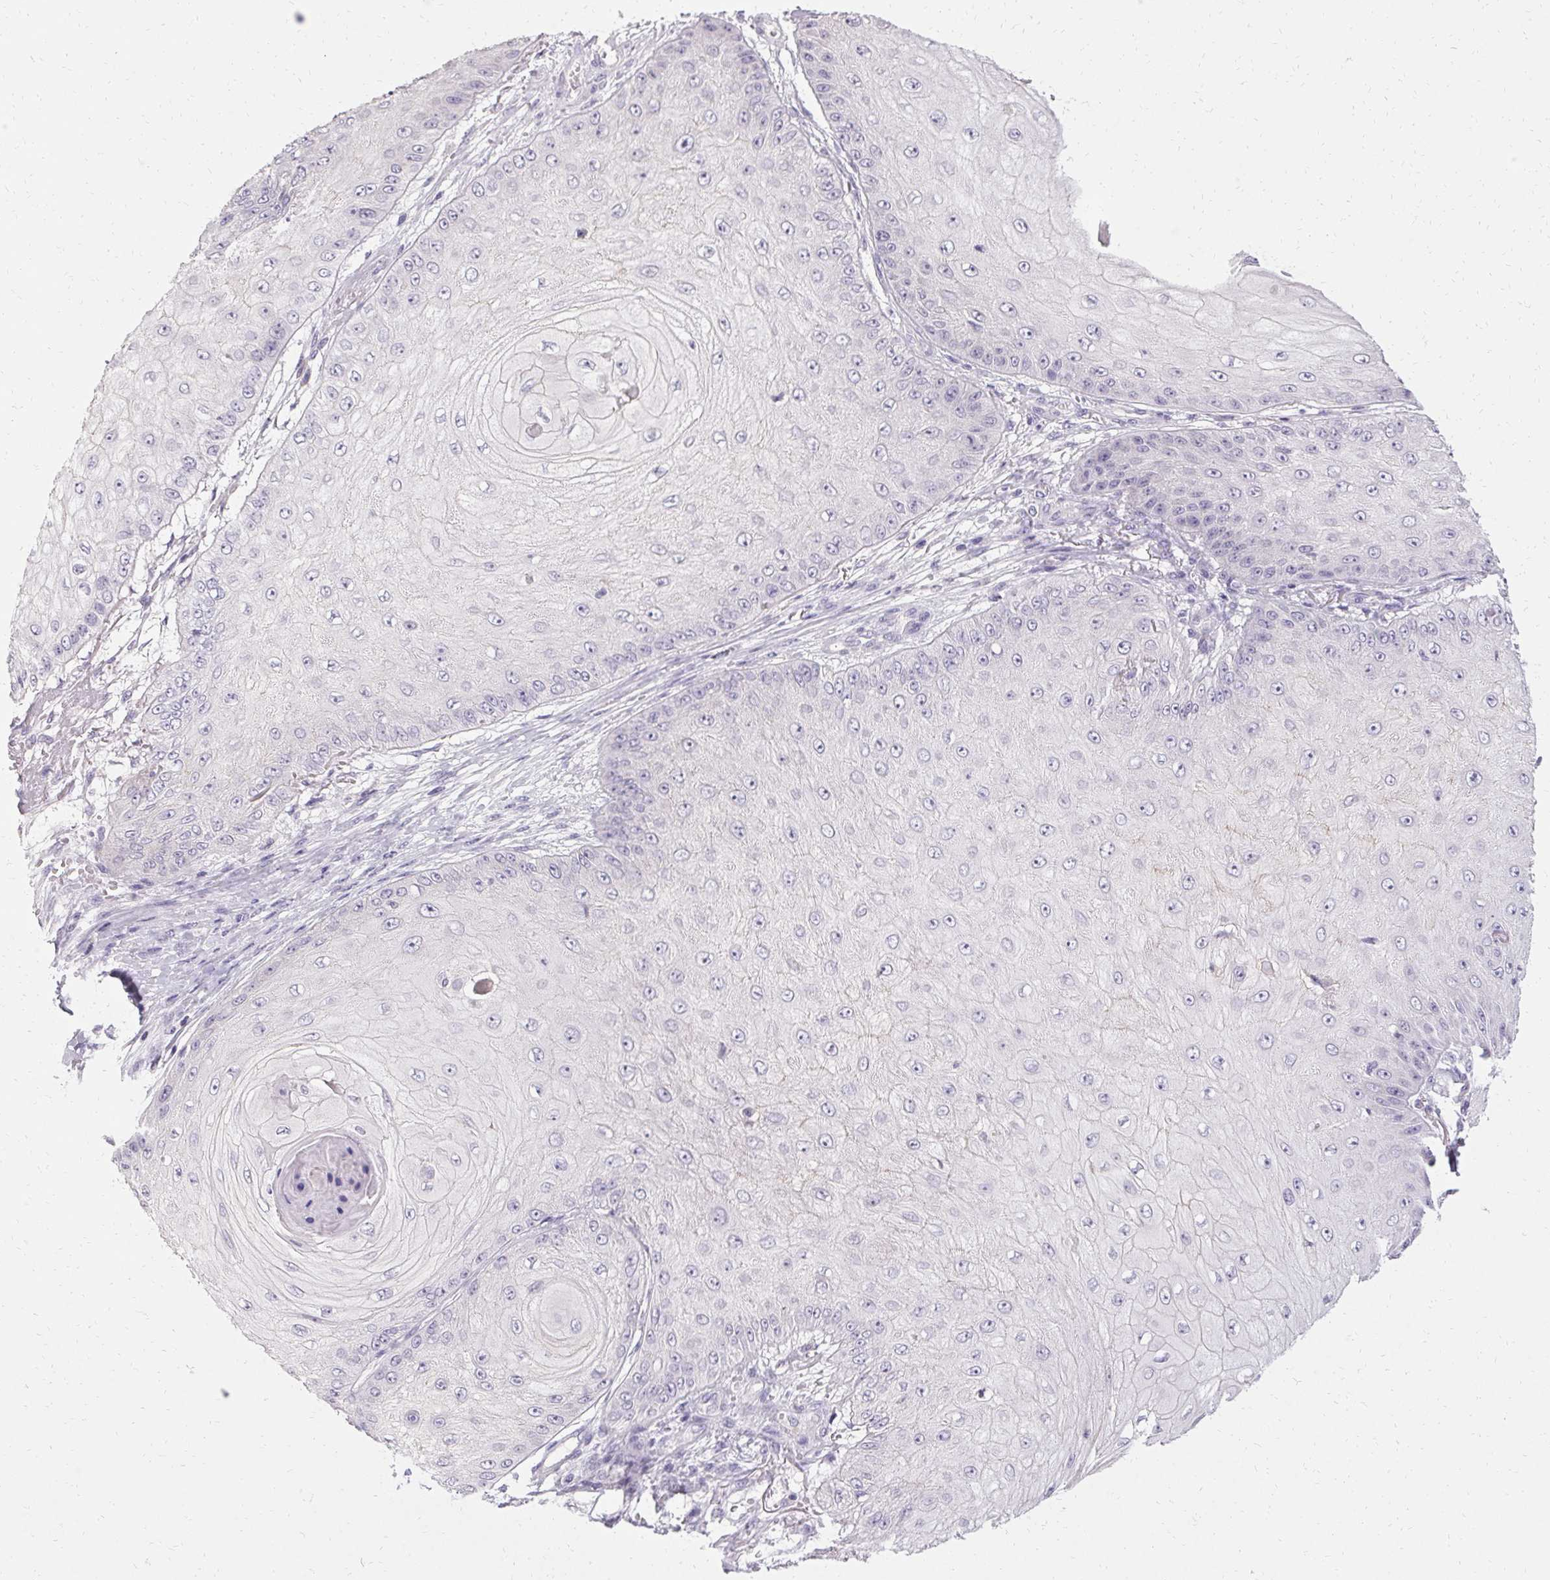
{"staining": {"intensity": "negative", "quantity": "none", "location": "none"}, "tissue": "skin cancer", "cell_type": "Tumor cells", "image_type": "cancer", "snomed": [{"axis": "morphology", "description": "Squamous cell carcinoma, NOS"}, {"axis": "topography", "description": "Skin"}], "caption": "Immunohistochemical staining of skin cancer (squamous cell carcinoma) reveals no significant staining in tumor cells.", "gene": "HSD17B3", "patient": {"sex": "male", "age": 70}}